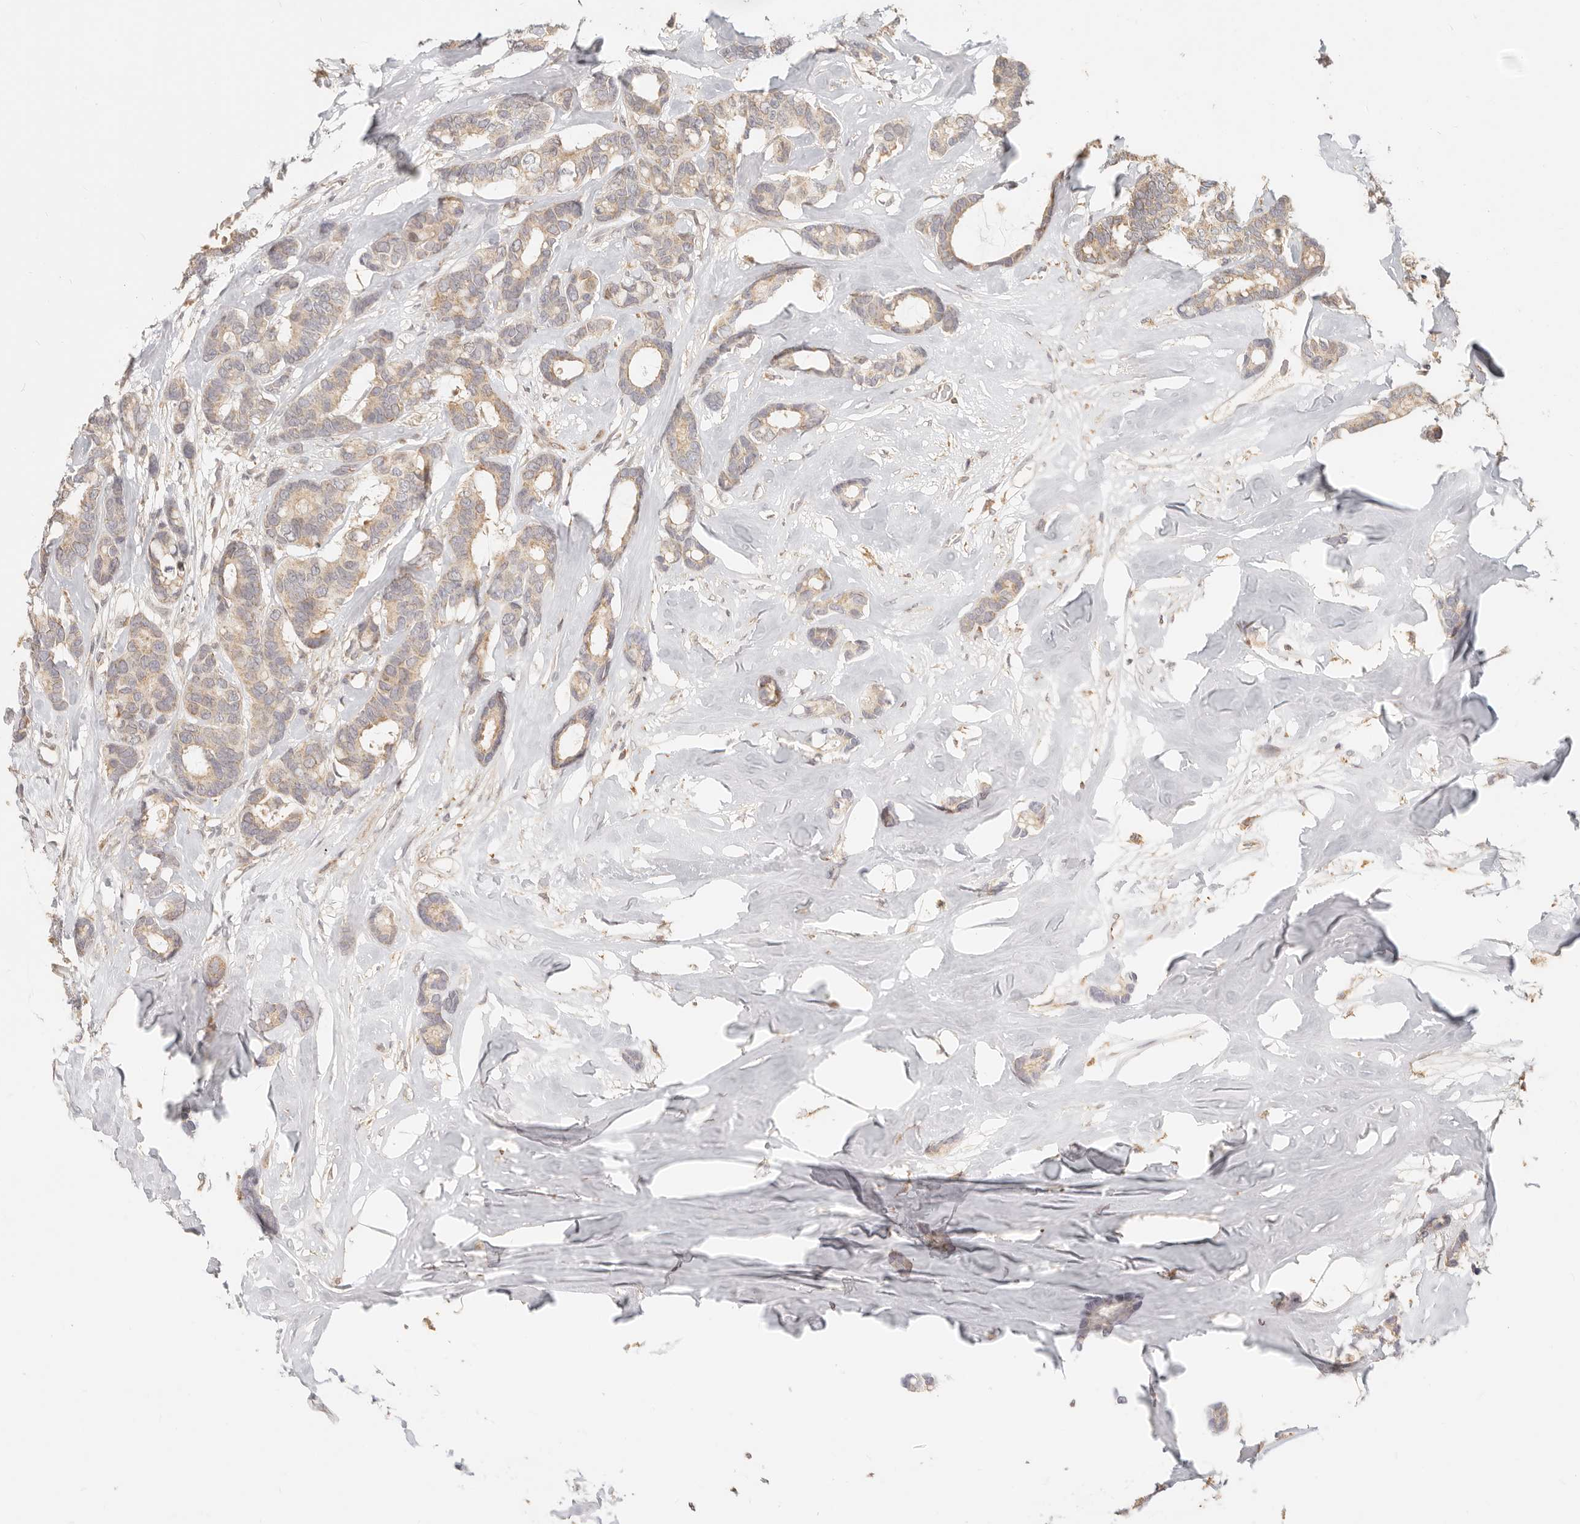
{"staining": {"intensity": "weak", "quantity": ">75%", "location": "cytoplasmic/membranous"}, "tissue": "breast cancer", "cell_type": "Tumor cells", "image_type": "cancer", "snomed": [{"axis": "morphology", "description": "Duct carcinoma"}, {"axis": "topography", "description": "Breast"}], "caption": "Human breast invasive ductal carcinoma stained with a brown dye demonstrates weak cytoplasmic/membranous positive expression in approximately >75% of tumor cells.", "gene": "TIMM17A", "patient": {"sex": "female", "age": 87}}